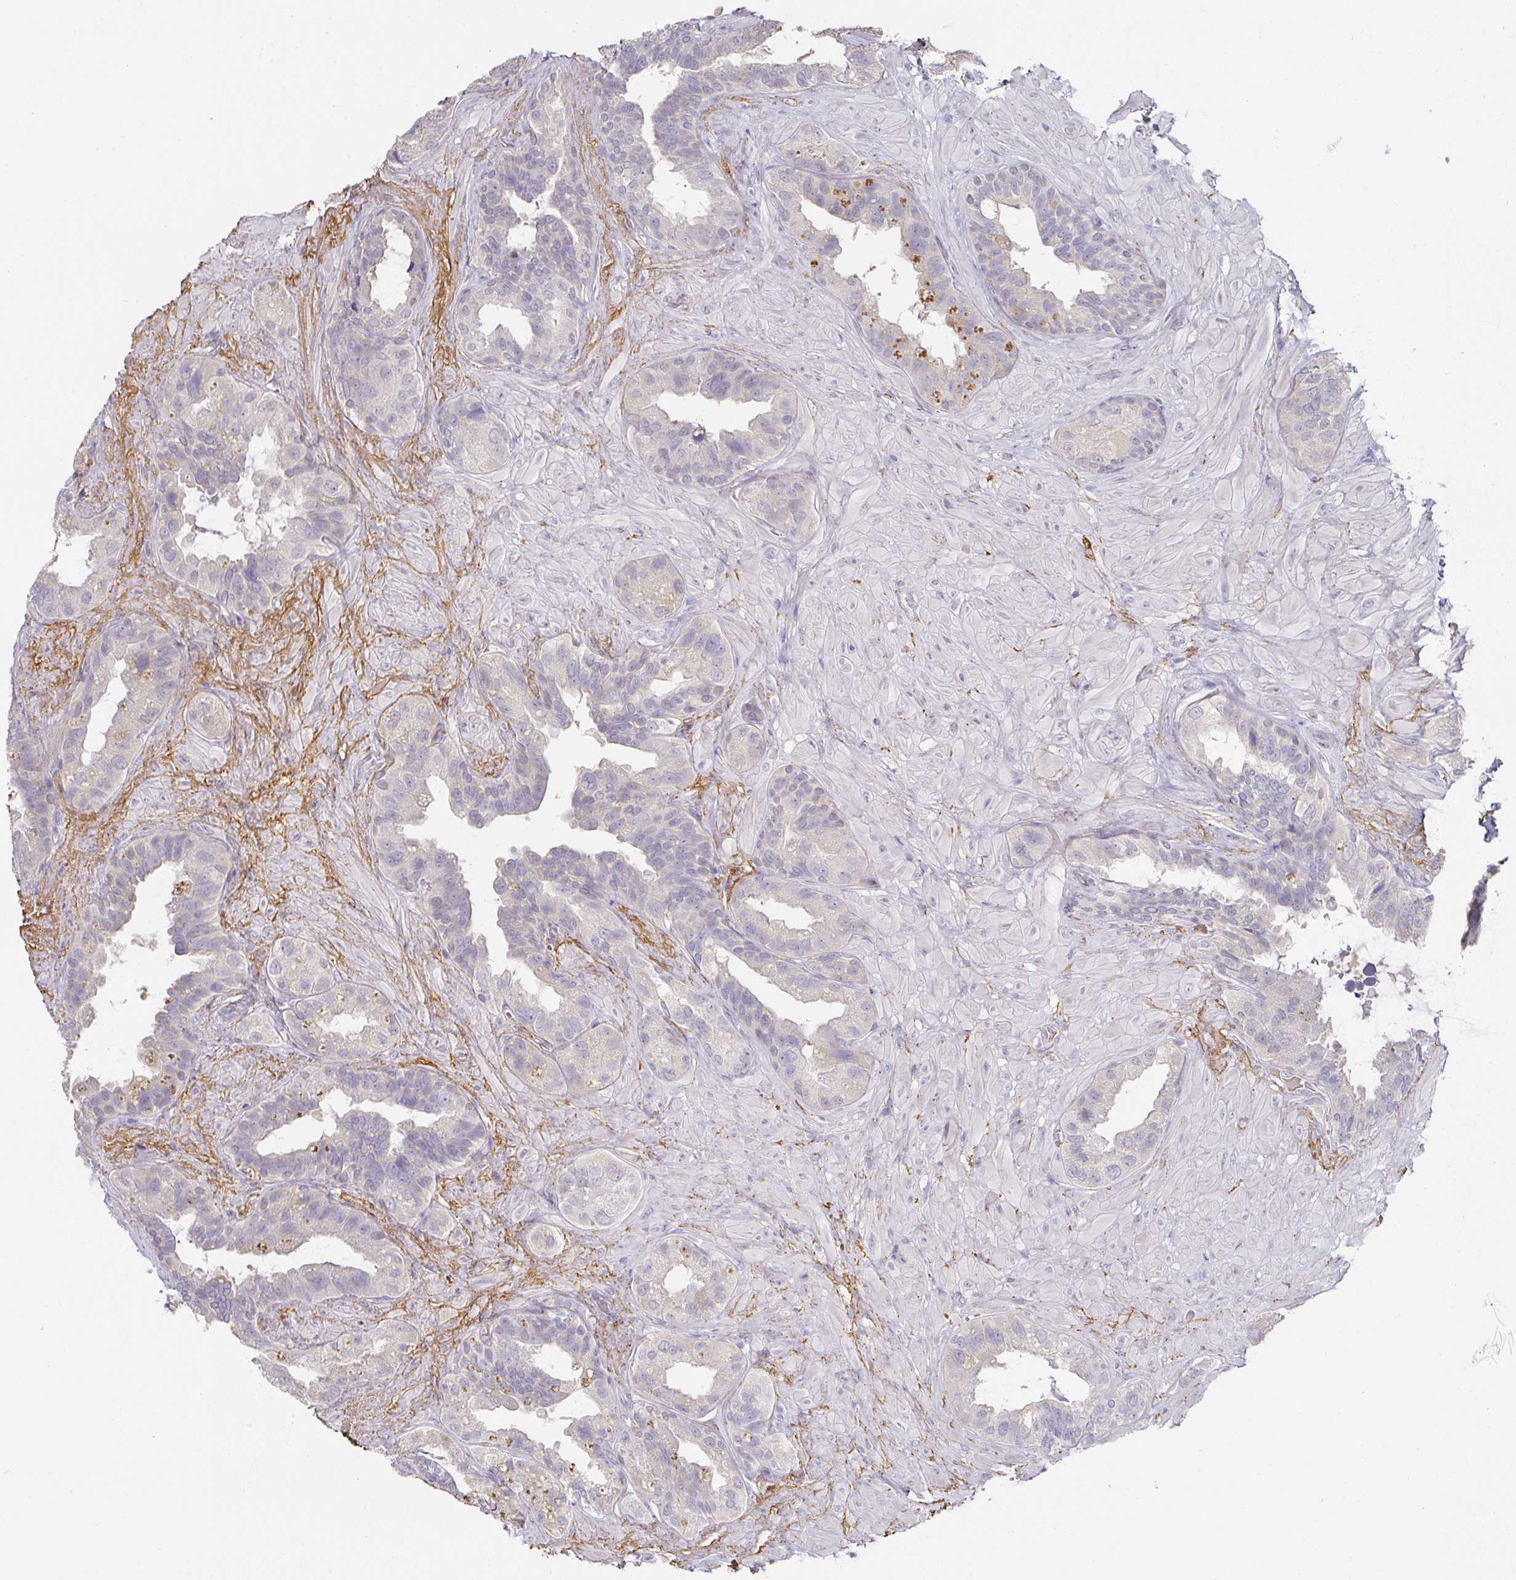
{"staining": {"intensity": "negative", "quantity": "none", "location": "none"}, "tissue": "seminal vesicle", "cell_type": "Glandular cells", "image_type": "normal", "snomed": [{"axis": "morphology", "description": "Normal tissue, NOS"}, {"axis": "topography", "description": "Seminal veicle"}, {"axis": "topography", "description": "Peripheral nerve tissue"}], "caption": "This is an immunohistochemistry (IHC) image of benign seminal vesicle. There is no expression in glandular cells.", "gene": "FOXN4", "patient": {"sex": "male", "age": 76}}